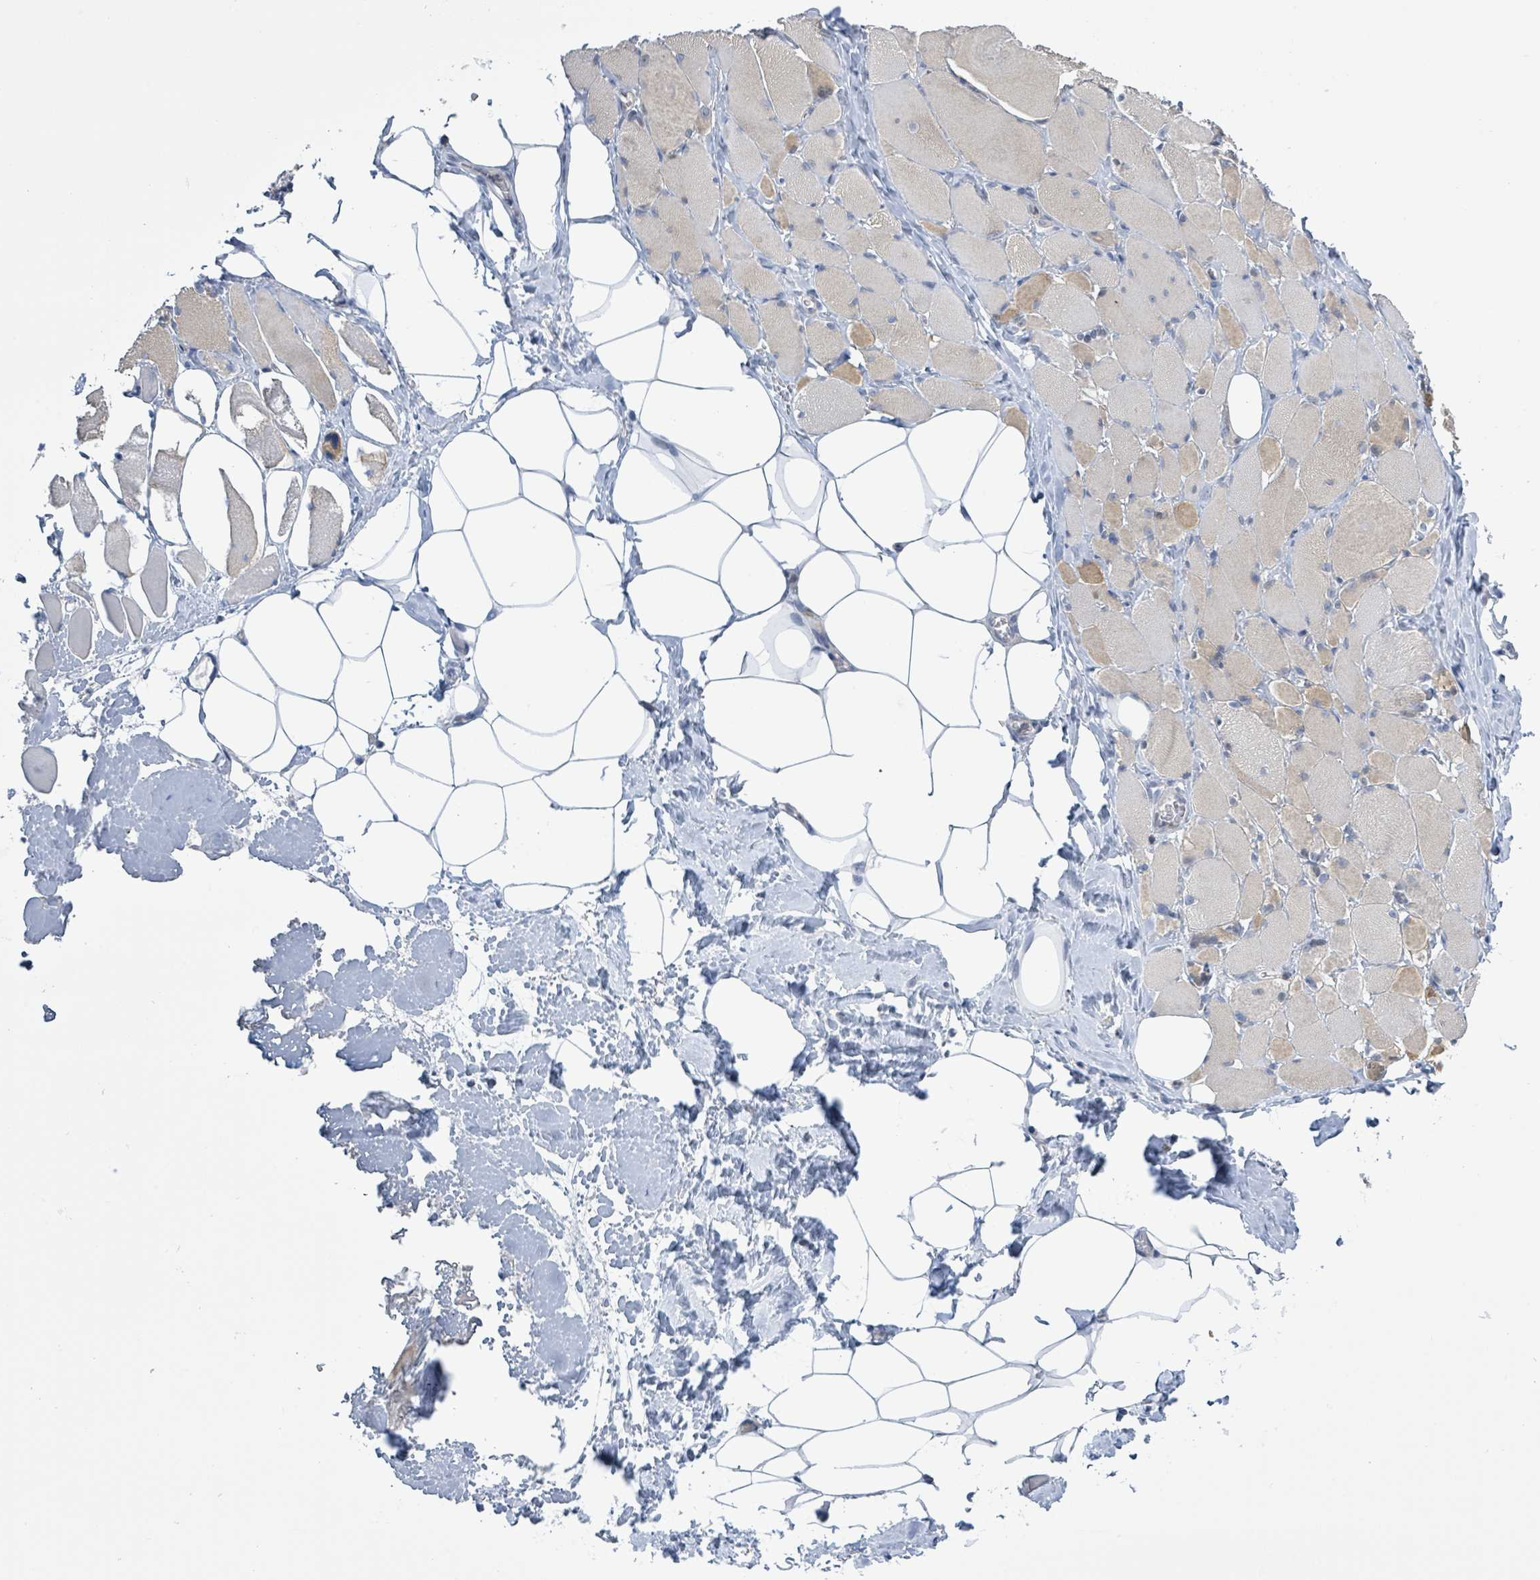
{"staining": {"intensity": "weak", "quantity": "<25%", "location": "cytoplasmic/membranous"}, "tissue": "skeletal muscle", "cell_type": "Myocytes", "image_type": "normal", "snomed": [{"axis": "morphology", "description": "Normal tissue, NOS"}, {"axis": "morphology", "description": "Basal cell carcinoma"}, {"axis": "topography", "description": "Skeletal muscle"}], "caption": "DAB immunohistochemical staining of benign skeletal muscle exhibits no significant expression in myocytes.", "gene": "DGKZ", "patient": {"sex": "female", "age": 64}}